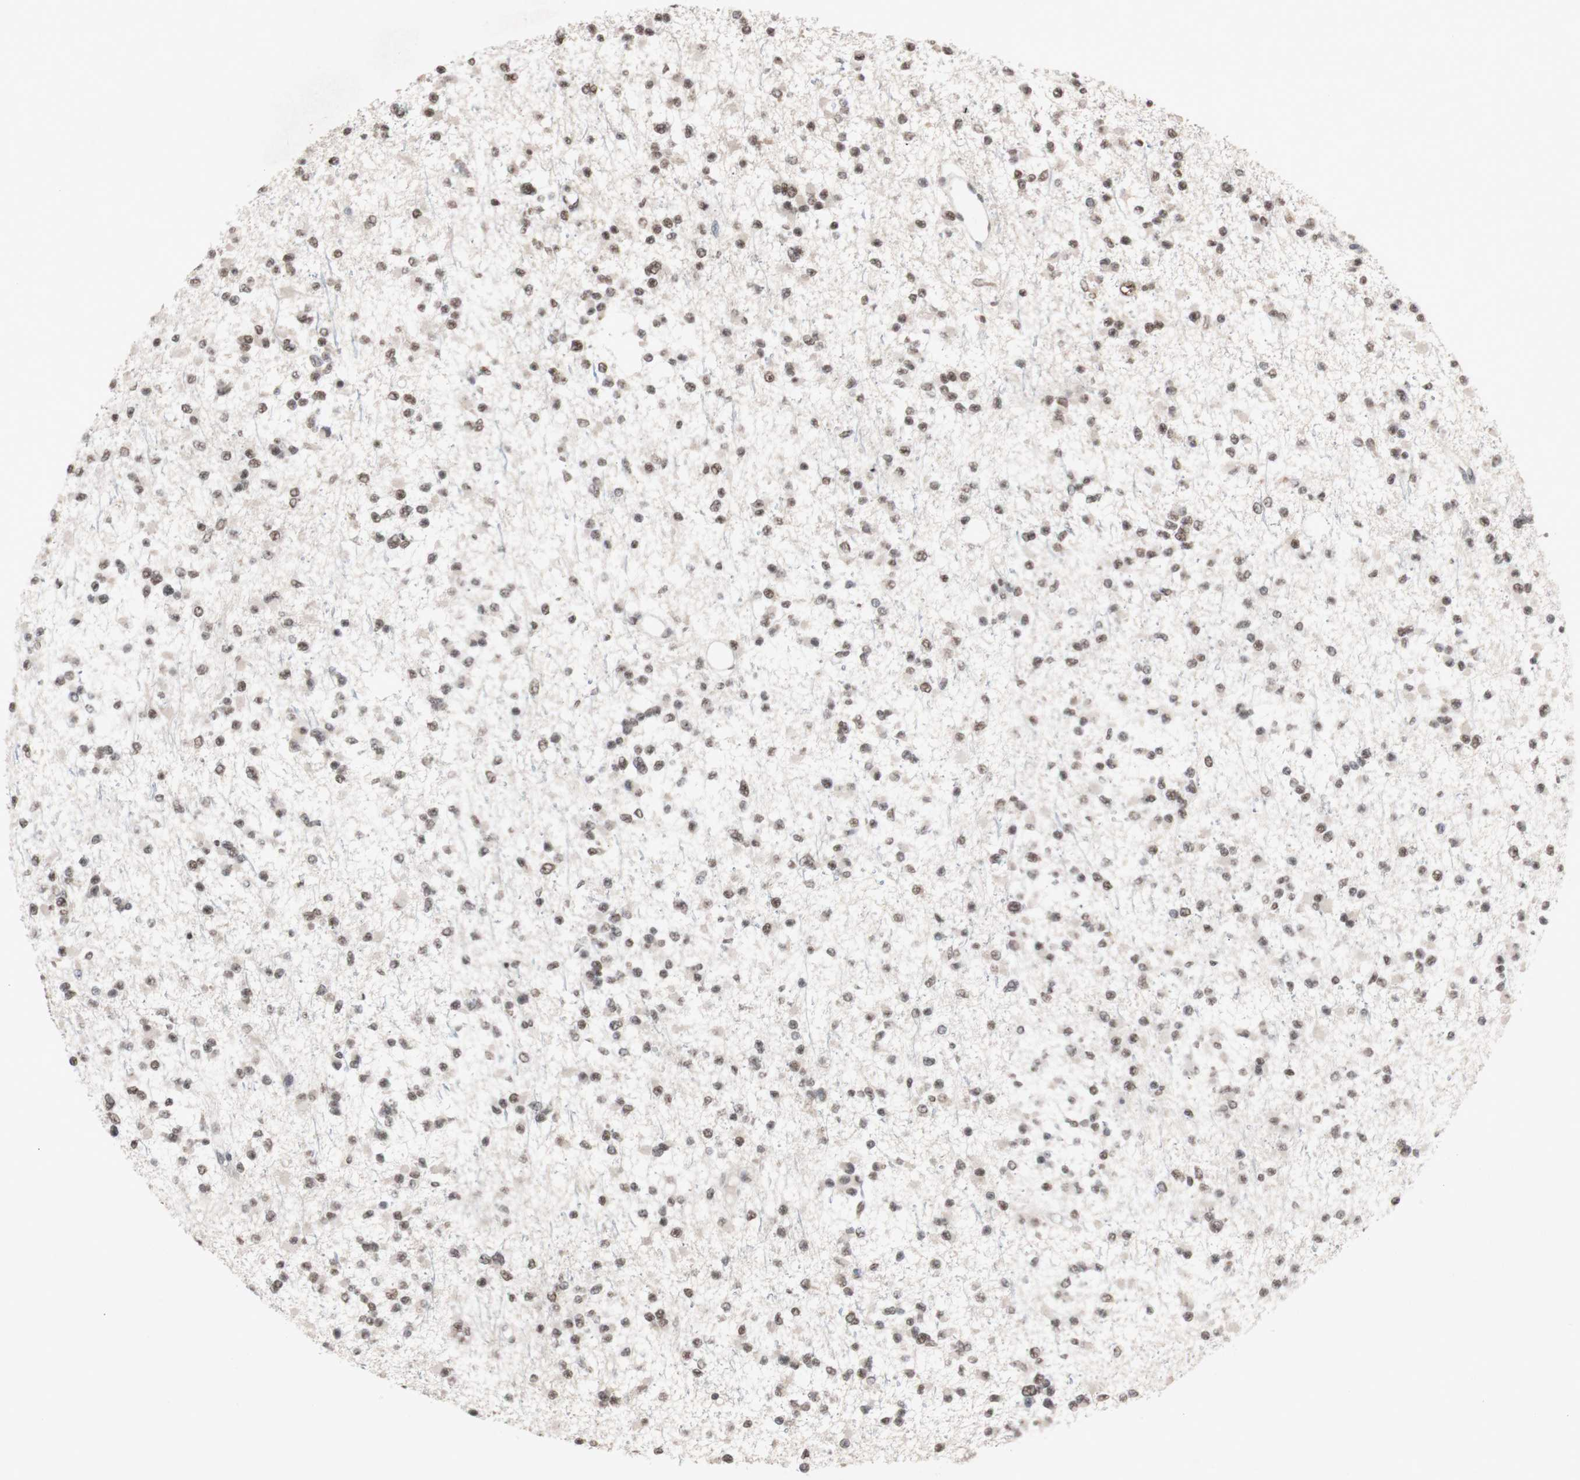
{"staining": {"intensity": "weak", "quantity": ">75%", "location": "nuclear"}, "tissue": "glioma", "cell_type": "Tumor cells", "image_type": "cancer", "snomed": [{"axis": "morphology", "description": "Glioma, malignant, Low grade"}, {"axis": "topography", "description": "Brain"}], "caption": "DAB immunohistochemical staining of glioma exhibits weak nuclear protein expression in about >75% of tumor cells. The staining is performed using DAB brown chromogen to label protein expression. The nuclei are counter-stained blue using hematoxylin.", "gene": "SFPQ", "patient": {"sex": "female", "age": 22}}